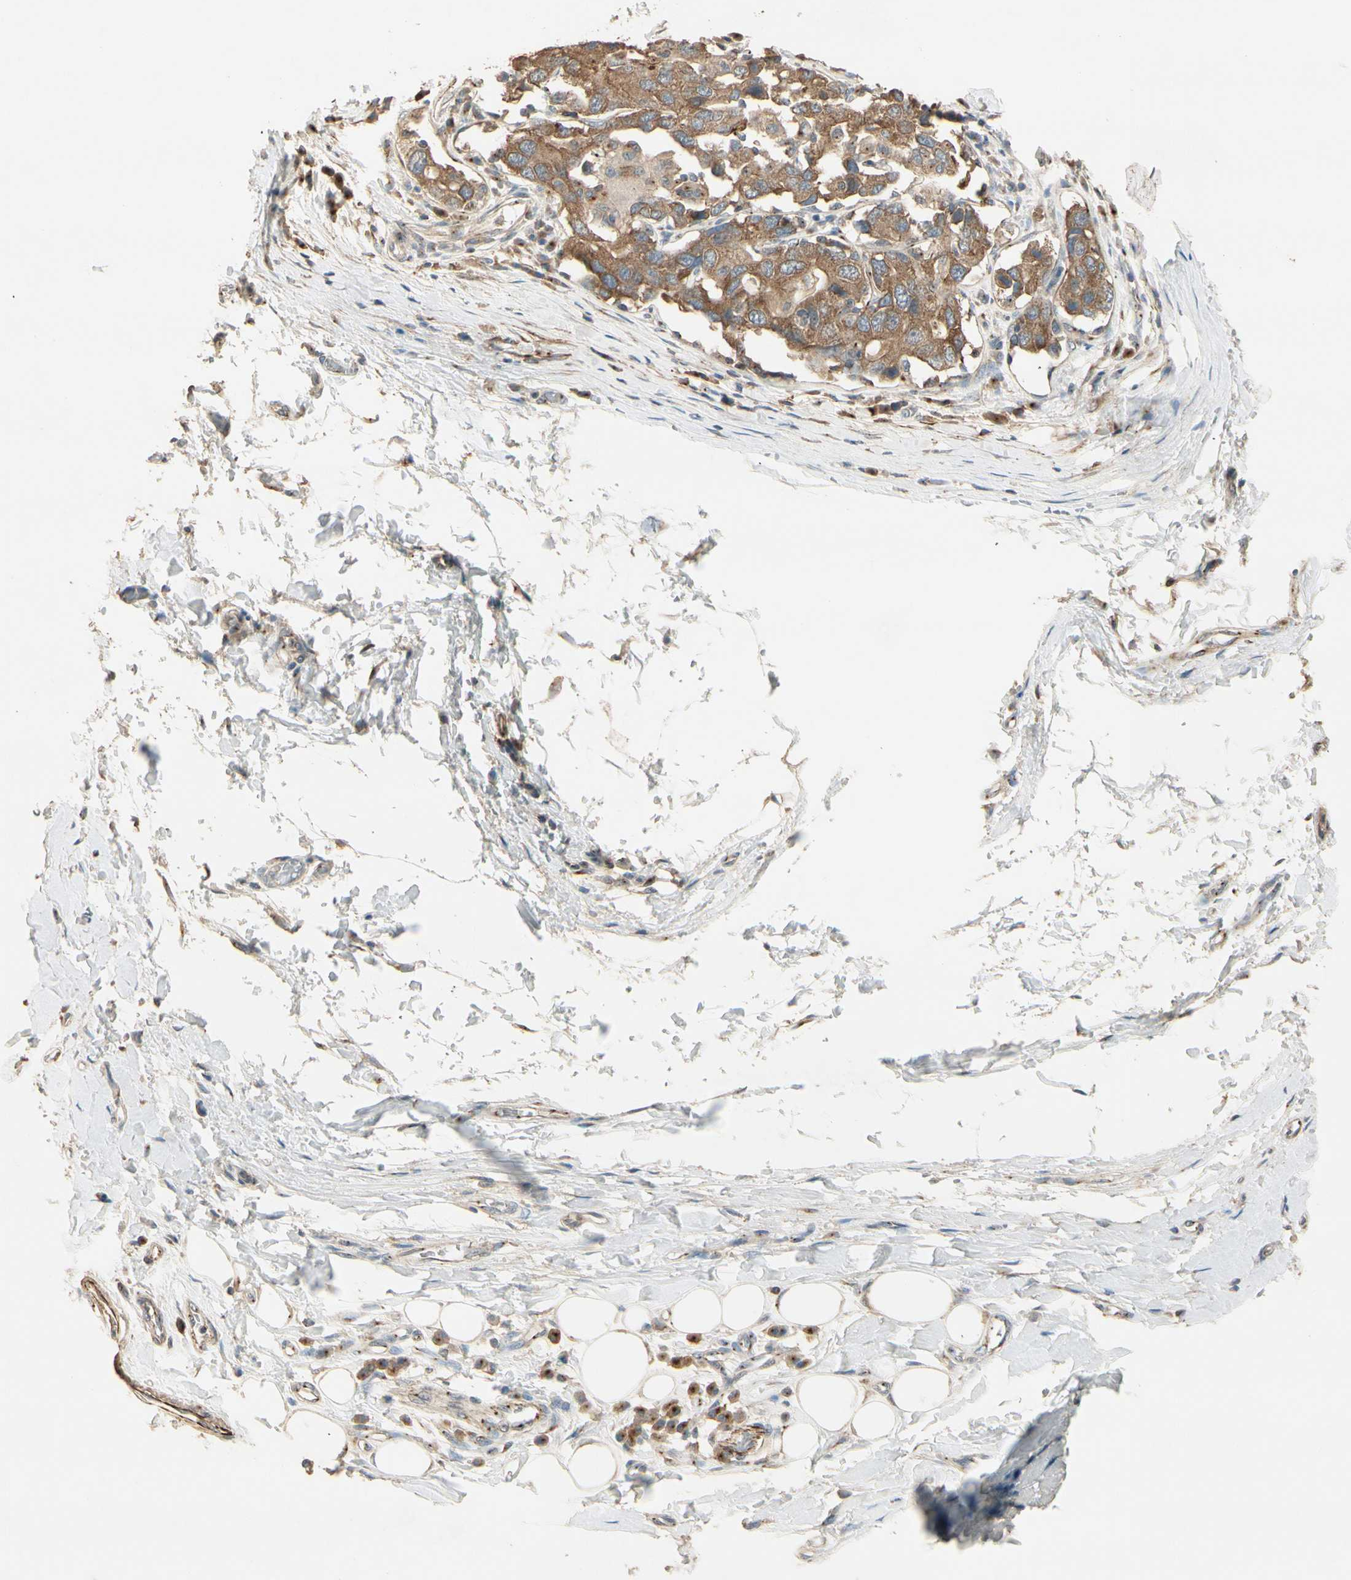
{"staining": {"intensity": "weak", "quantity": ">75%", "location": "cytoplasmic/membranous"}, "tissue": "adipose tissue", "cell_type": "Adipocytes", "image_type": "normal", "snomed": [{"axis": "morphology", "description": "Normal tissue, NOS"}, {"axis": "morphology", "description": "Adenocarcinoma, NOS"}, {"axis": "topography", "description": "Esophagus"}], "caption": "Protein positivity by immunohistochemistry reveals weak cytoplasmic/membranous expression in approximately >75% of adipocytes in unremarkable adipose tissue.", "gene": "AKAP9", "patient": {"sex": "male", "age": 62}}